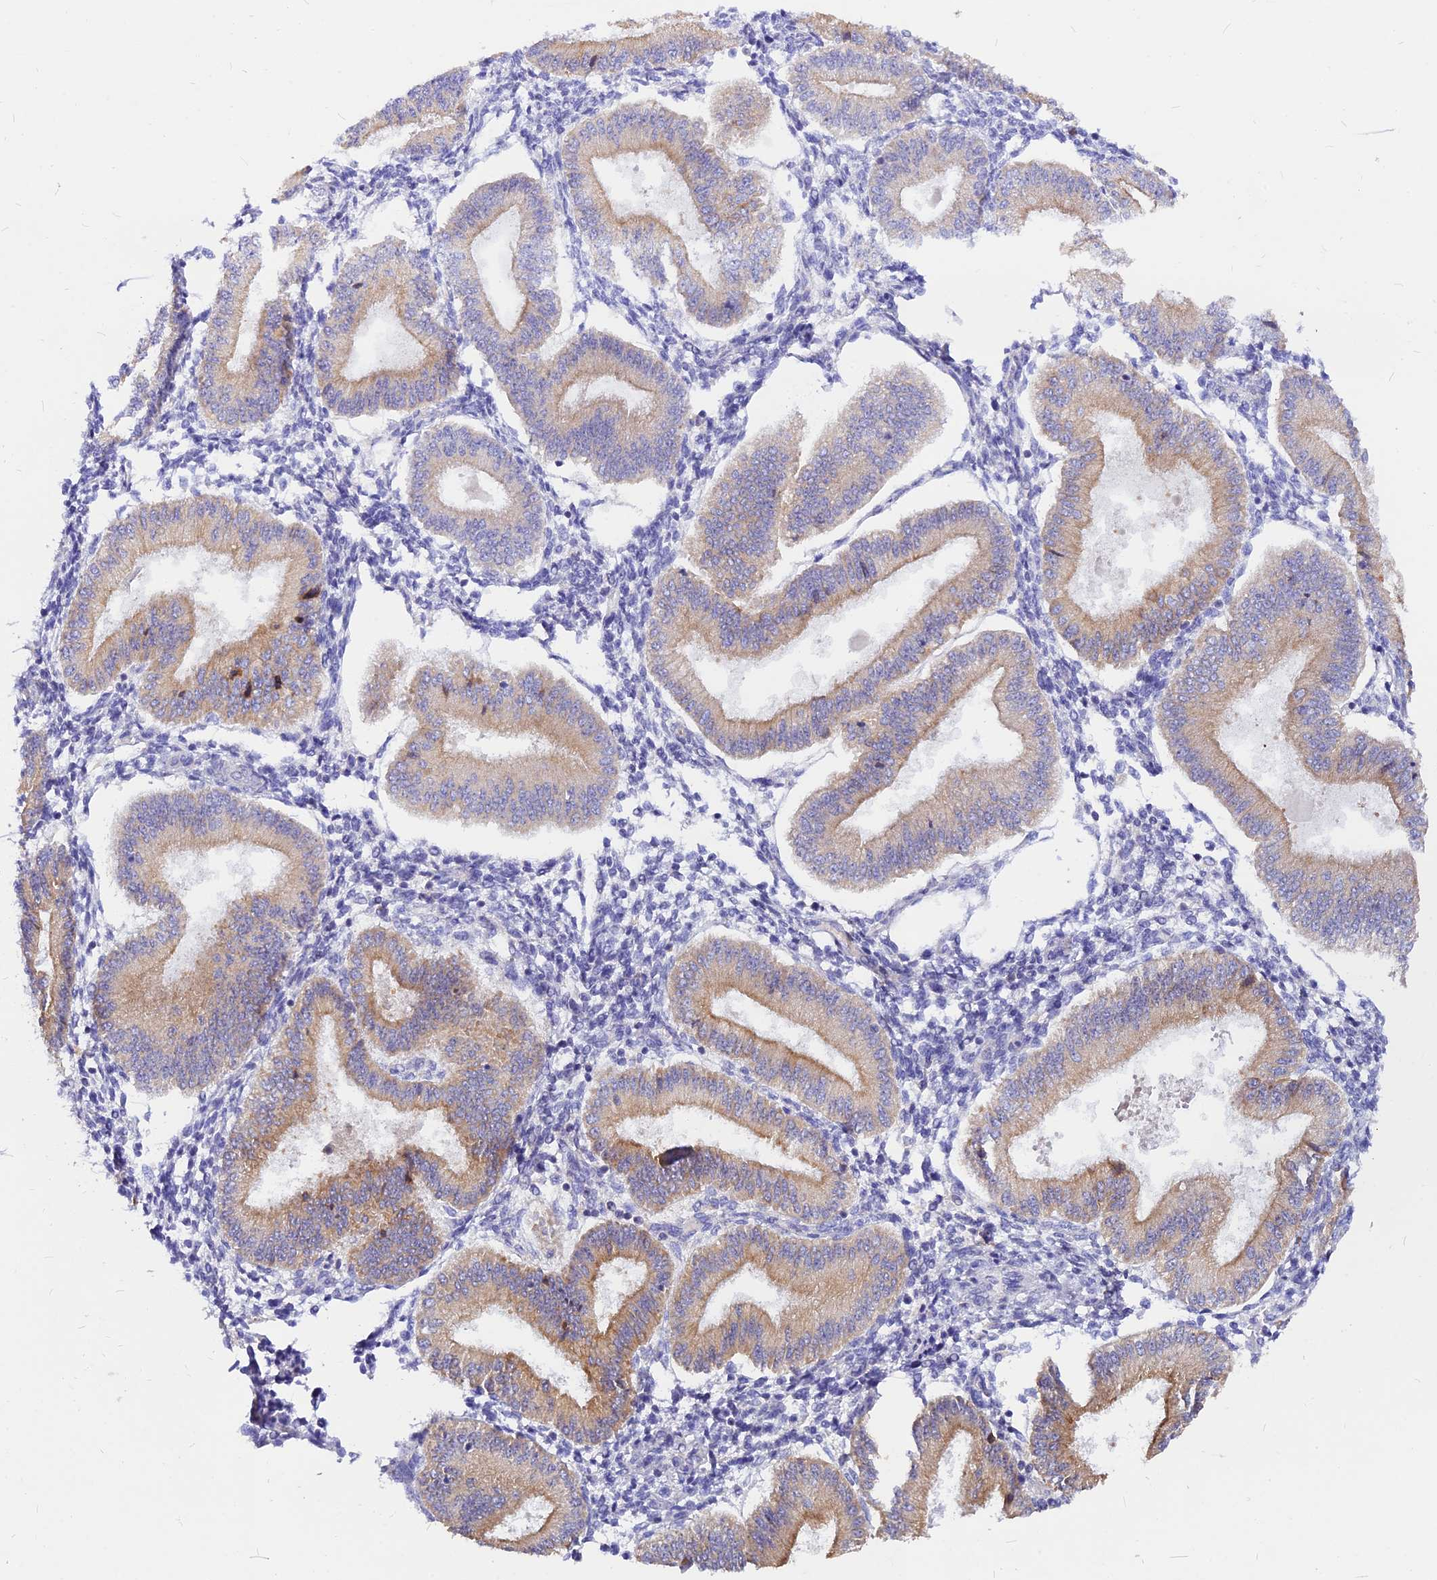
{"staining": {"intensity": "negative", "quantity": "none", "location": "none"}, "tissue": "endometrium", "cell_type": "Cells in endometrial stroma", "image_type": "normal", "snomed": [{"axis": "morphology", "description": "Normal tissue, NOS"}, {"axis": "topography", "description": "Endometrium"}], "caption": "This is a photomicrograph of IHC staining of unremarkable endometrium, which shows no positivity in cells in endometrial stroma. Brightfield microscopy of IHC stained with DAB (3,3'-diaminobenzidine) (brown) and hematoxylin (blue), captured at high magnification.", "gene": "DENND2D", "patient": {"sex": "female", "age": 39}}